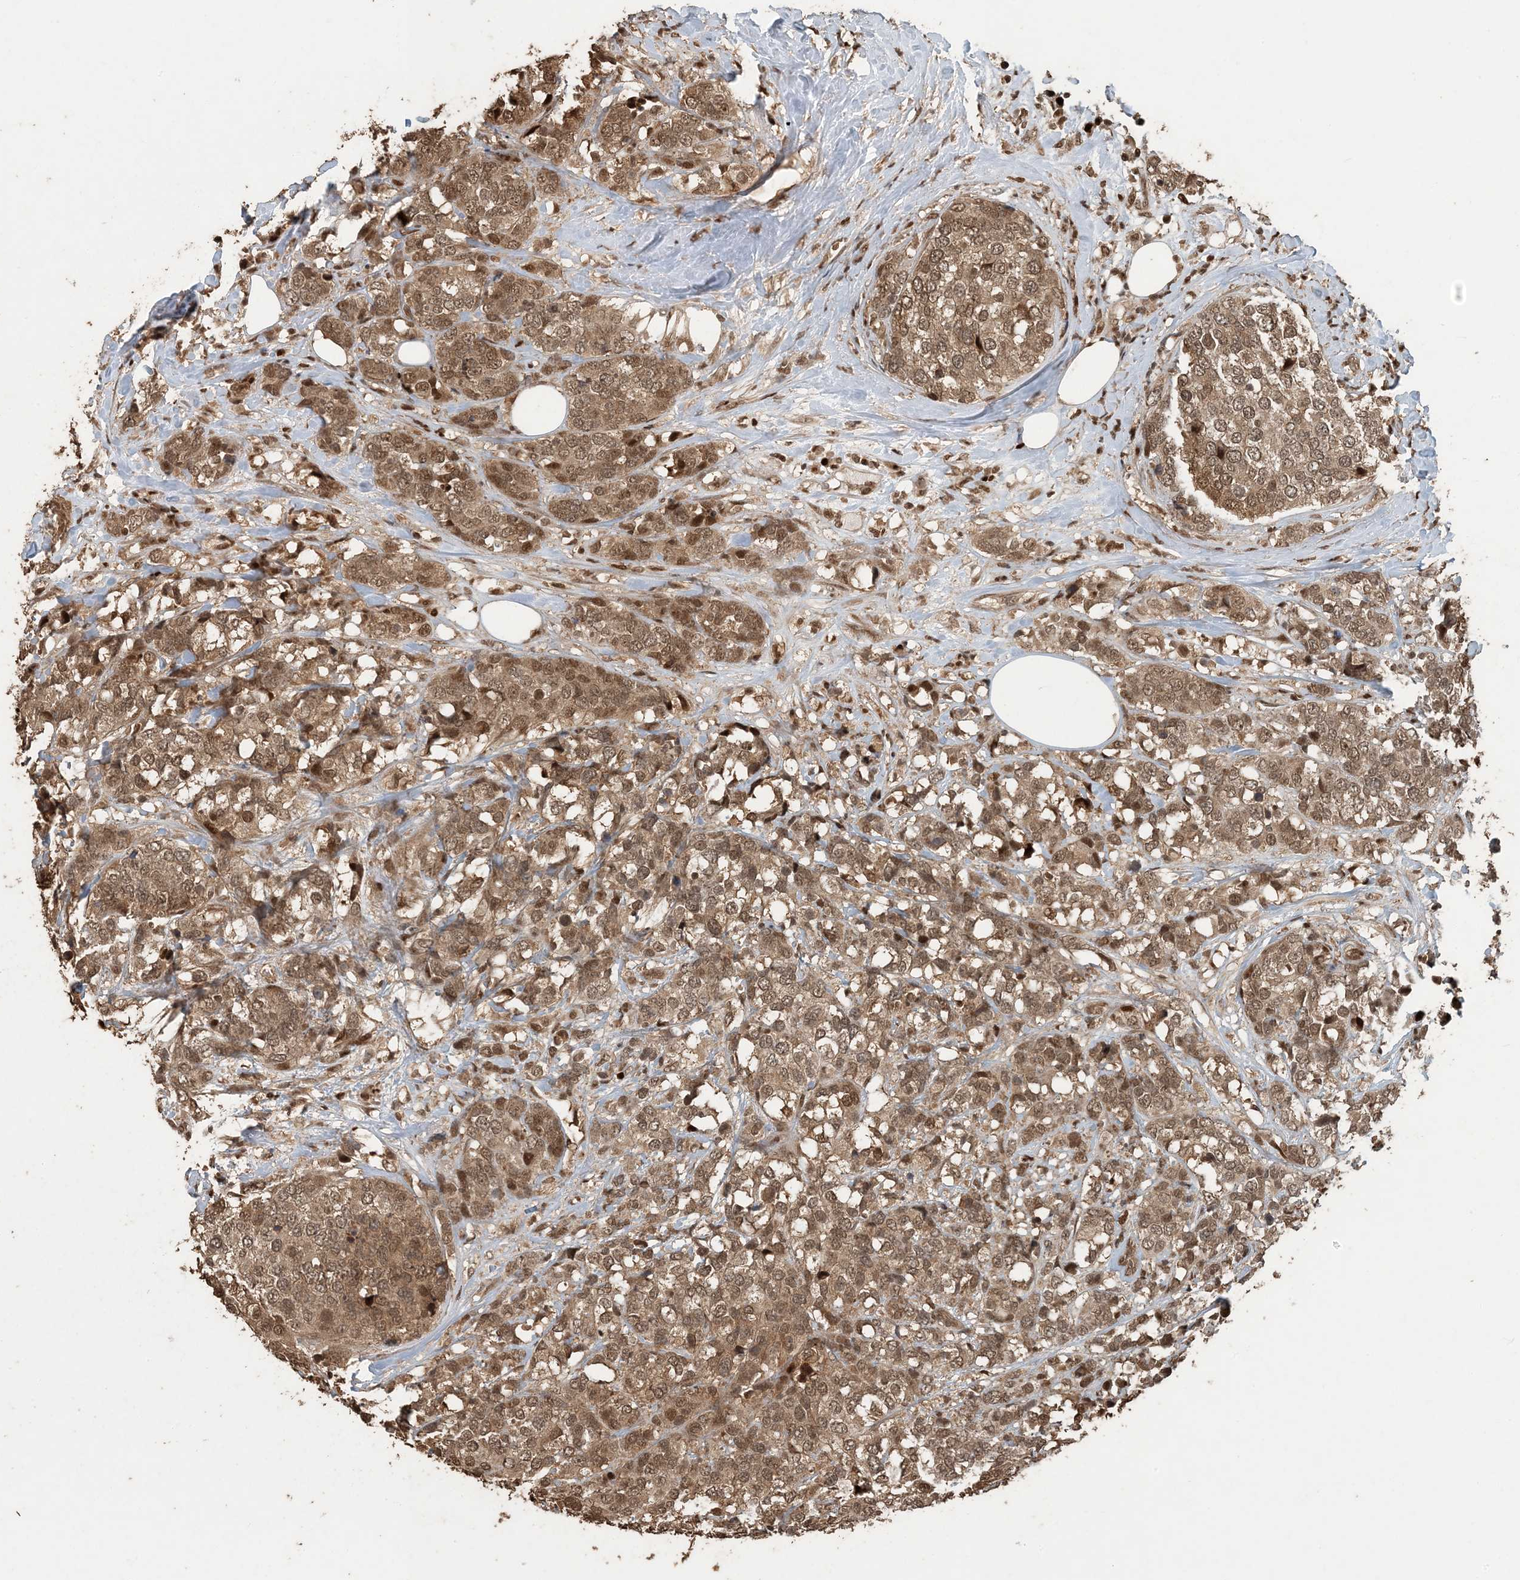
{"staining": {"intensity": "moderate", "quantity": ">75%", "location": "cytoplasmic/membranous,nuclear"}, "tissue": "breast cancer", "cell_type": "Tumor cells", "image_type": "cancer", "snomed": [{"axis": "morphology", "description": "Lobular carcinoma"}, {"axis": "topography", "description": "Breast"}], "caption": "Breast cancer was stained to show a protein in brown. There is medium levels of moderate cytoplasmic/membranous and nuclear staining in approximately >75% of tumor cells. The protein of interest is shown in brown color, while the nuclei are stained blue.", "gene": "ATP13A2", "patient": {"sex": "female", "age": 59}}